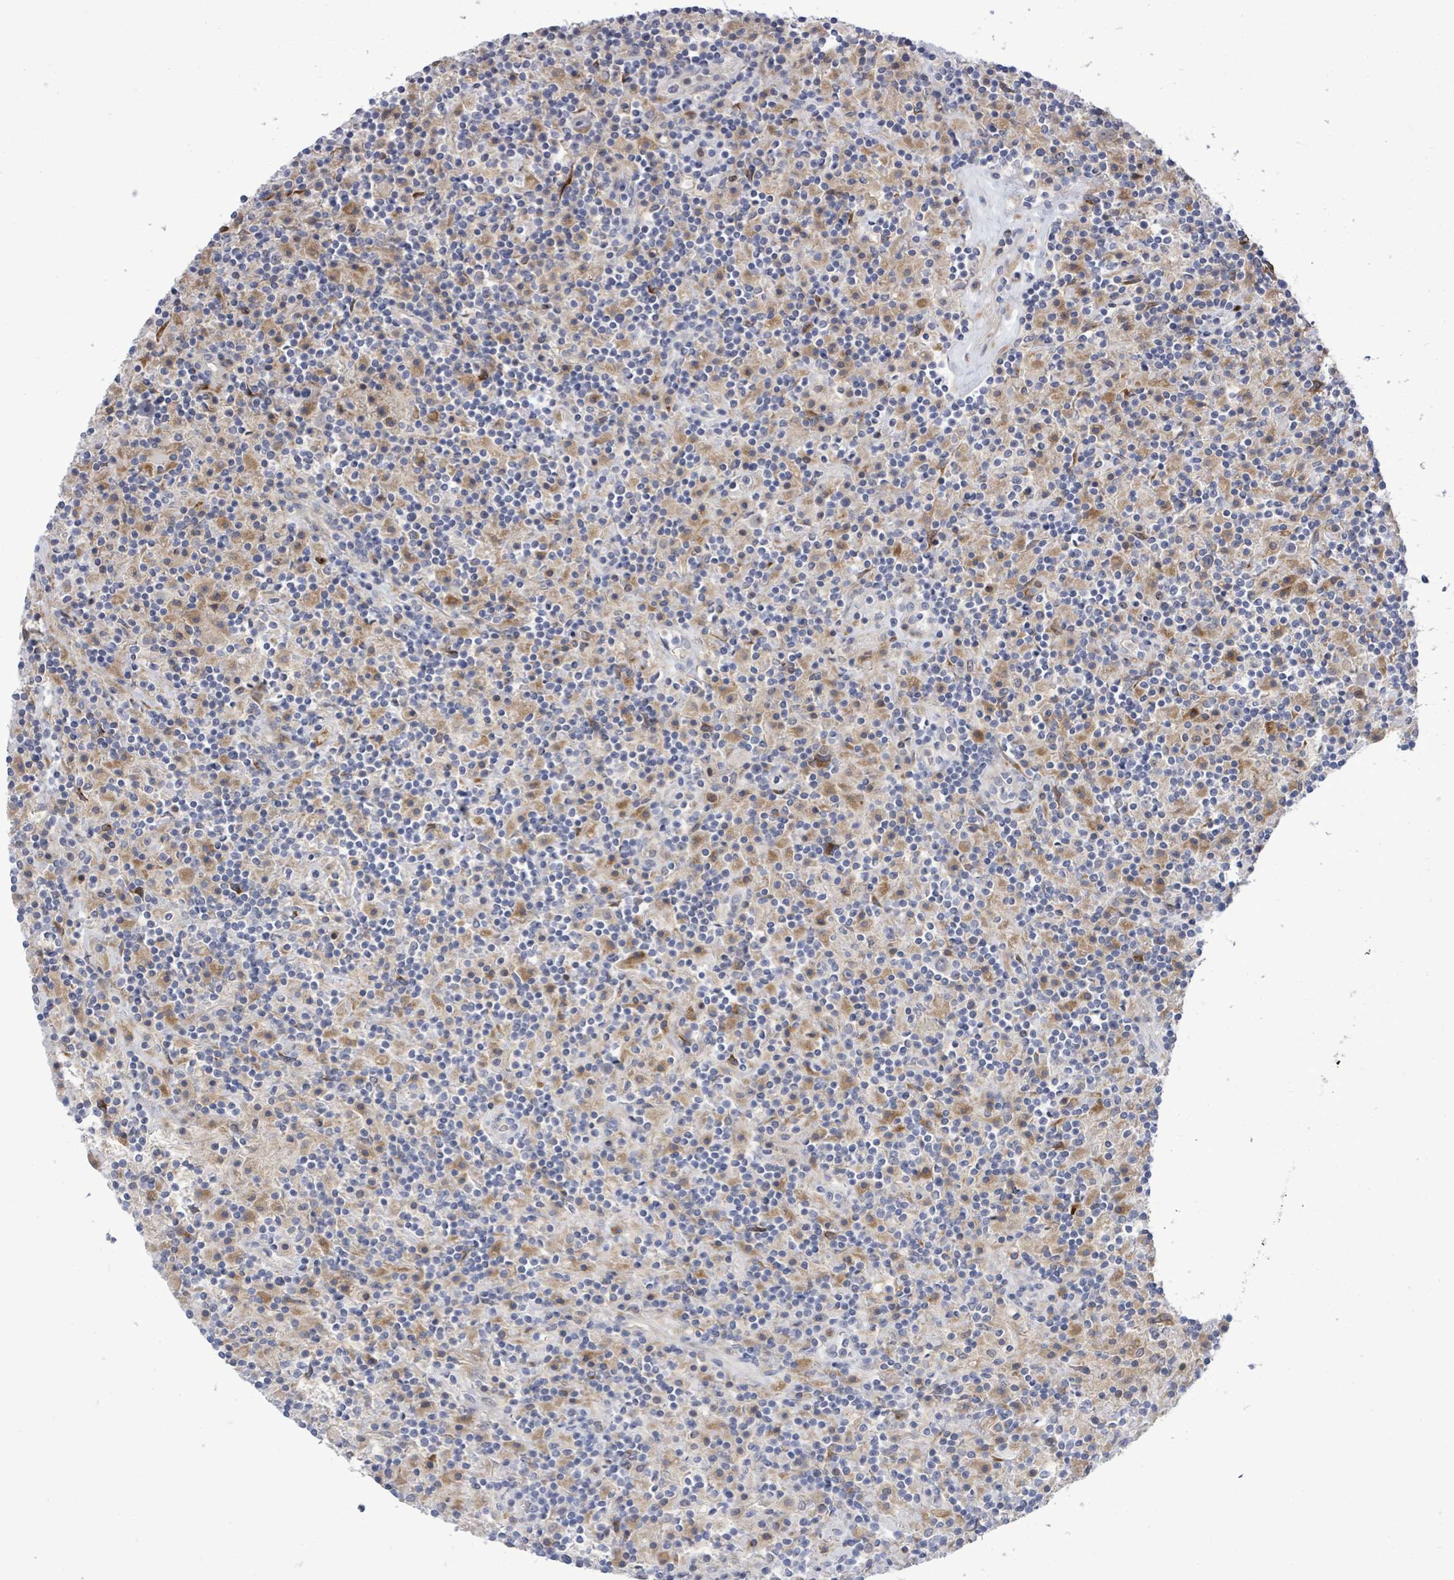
{"staining": {"intensity": "weak", "quantity": ">75%", "location": "cytoplasmic/membranous"}, "tissue": "lymphoma", "cell_type": "Tumor cells", "image_type": "cancer", "snomed": [{"axis": "morphology", "description": "Hodgkin's disease, NOS"}, {"axis": "topography", "description": "Lymph node"}], "caption": "This histopathology image shows lymphoma stained with immunohistochemistry to label a protein in brown. The cytoplasmic/membranous of tumor cells show weak positivity for the protein. Nuclei are counter-stained blue.", "gene": "SAR1A", "patient": {"sex": "male", "age": 70}}